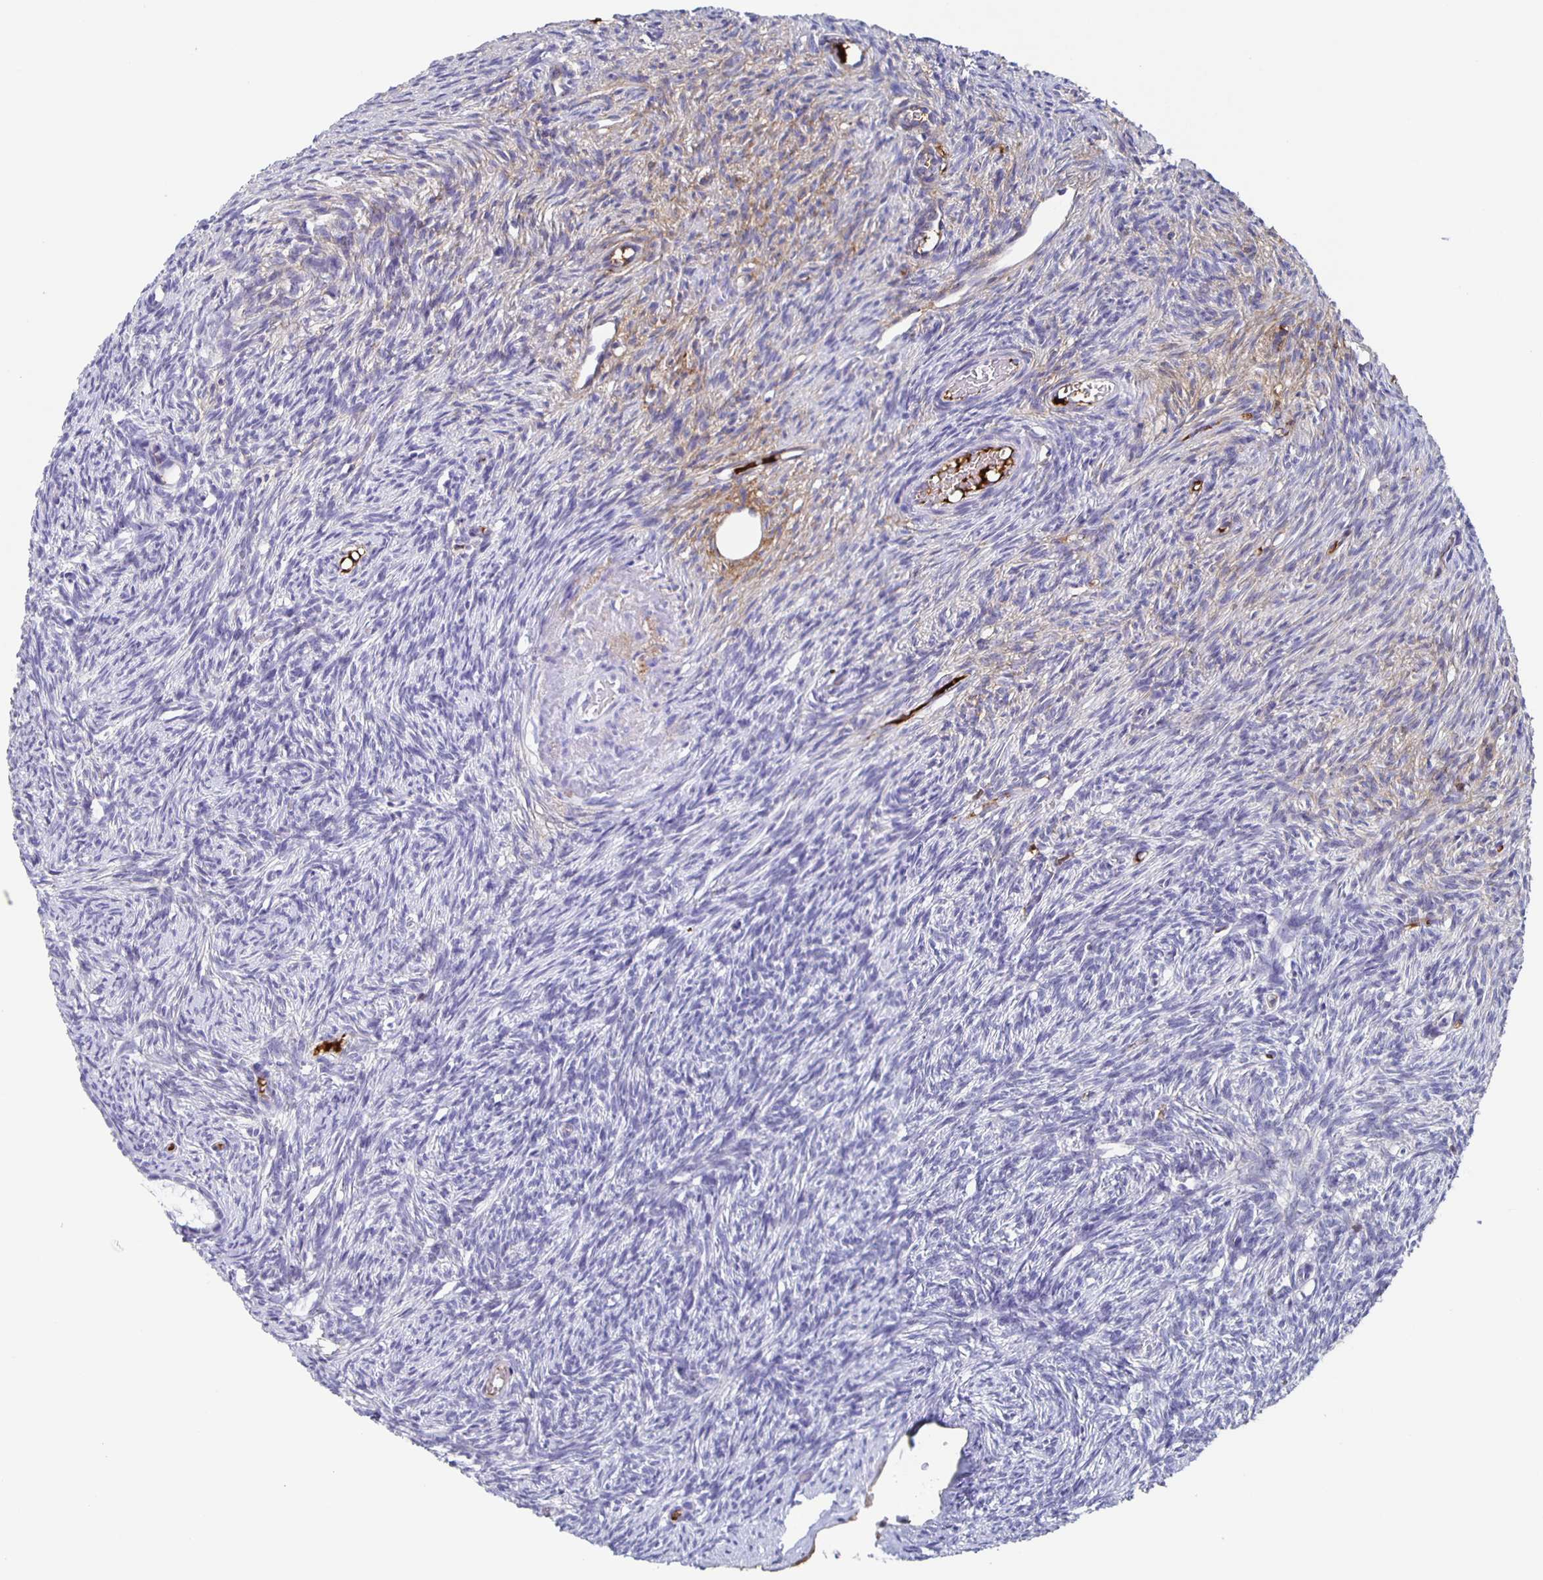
{"staining": {"intensity": "negative", "quantity": "none", "location": "none"}, "tissue": "ovary", "cell_type": "Follicle cells", "image_type": "normal", "snomed": [{"axis": "morphology", "description": "Normal tissue, NOS"}, {"axis": "topography", "description": "Ovary"}], "caption": "DAB immunohistochemical staining of unremarkable ovary displays no significant staining in follicle cells.", "gene": "FGA", "patient": {"sex": "female", "age": 33}}